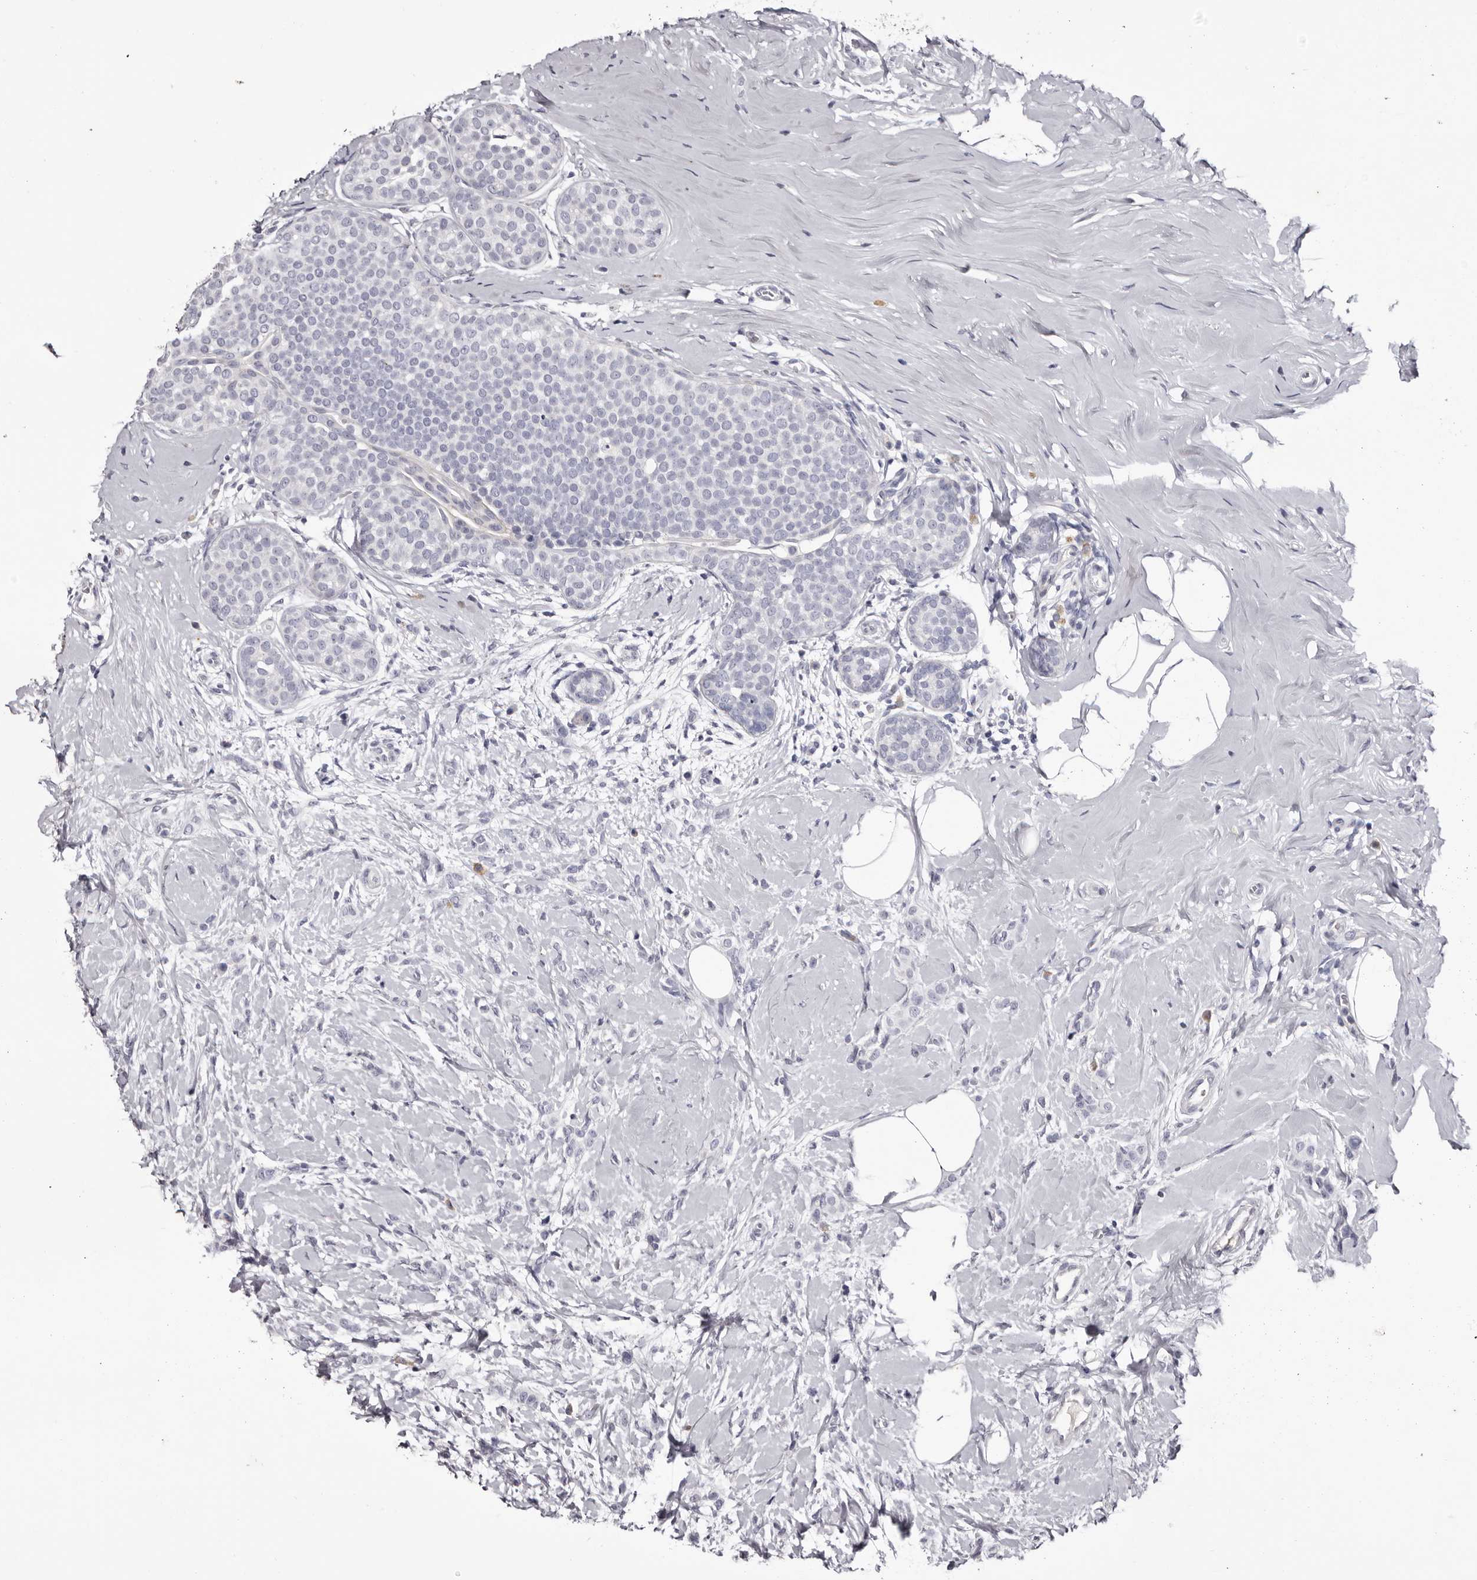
{"staining": {"intensity": "negative", "quantity": "none", "location": "none"}, "tissue": "breast cancer", "cell_type": "Tumor cells", "image_type": "cancer", "snomed": [{"axis": "morphology", "description": "Lobular carcinoma, in situ"}, {"axis": "morphology", "description": "Lobular carcinoma"}, {"axis": "topography", "description": "Breast"}], "caption": "This is an immunohistochemistry histopathology image of human breast lobular carcinoma in situ. There is no expression in tumor cells.", "gene": "CA6", "patient": {"sex": "female", "age": 41}}